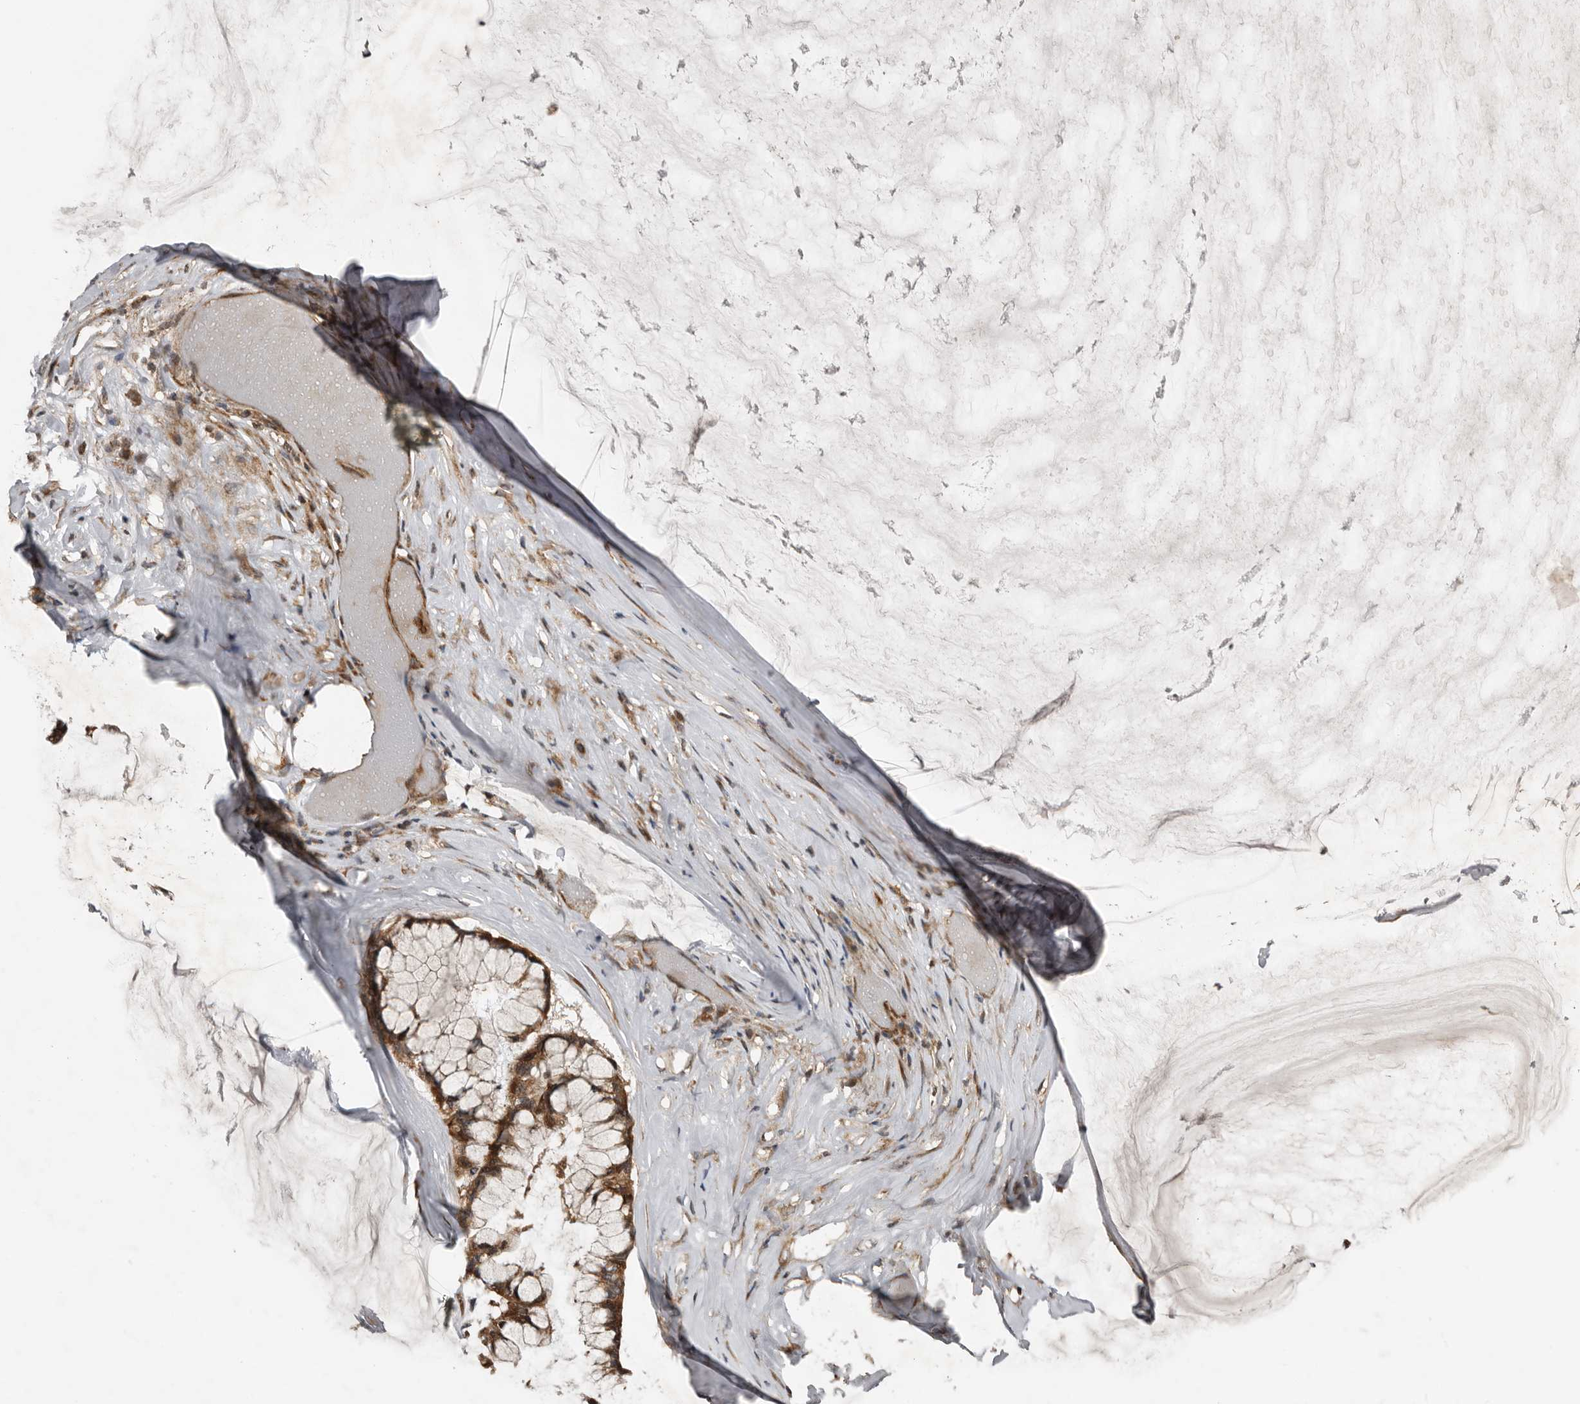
{"staining": {"intensity": "moderate", "quantity": ">75%", "location": "cytoplasmic/membranous"}, "tissue": "ovarian cancer", "cell_type": "Tumor cells", "image_type": "cancer", "snomed": [{"axis": "morphology", "description": "Cystadenocarcinoma, mucinous, NOS"}, {"axis": "topography", "description": "Ovary"}], "caption": "Moderate cytoplasmic/membranous protein staining is identified in approximately >75% of tumor cells in ovarian cancer (mucinous cystadenocarcinoma).", "gene": "CCDC190", "patient": {"sex": "female", "age": 39}}